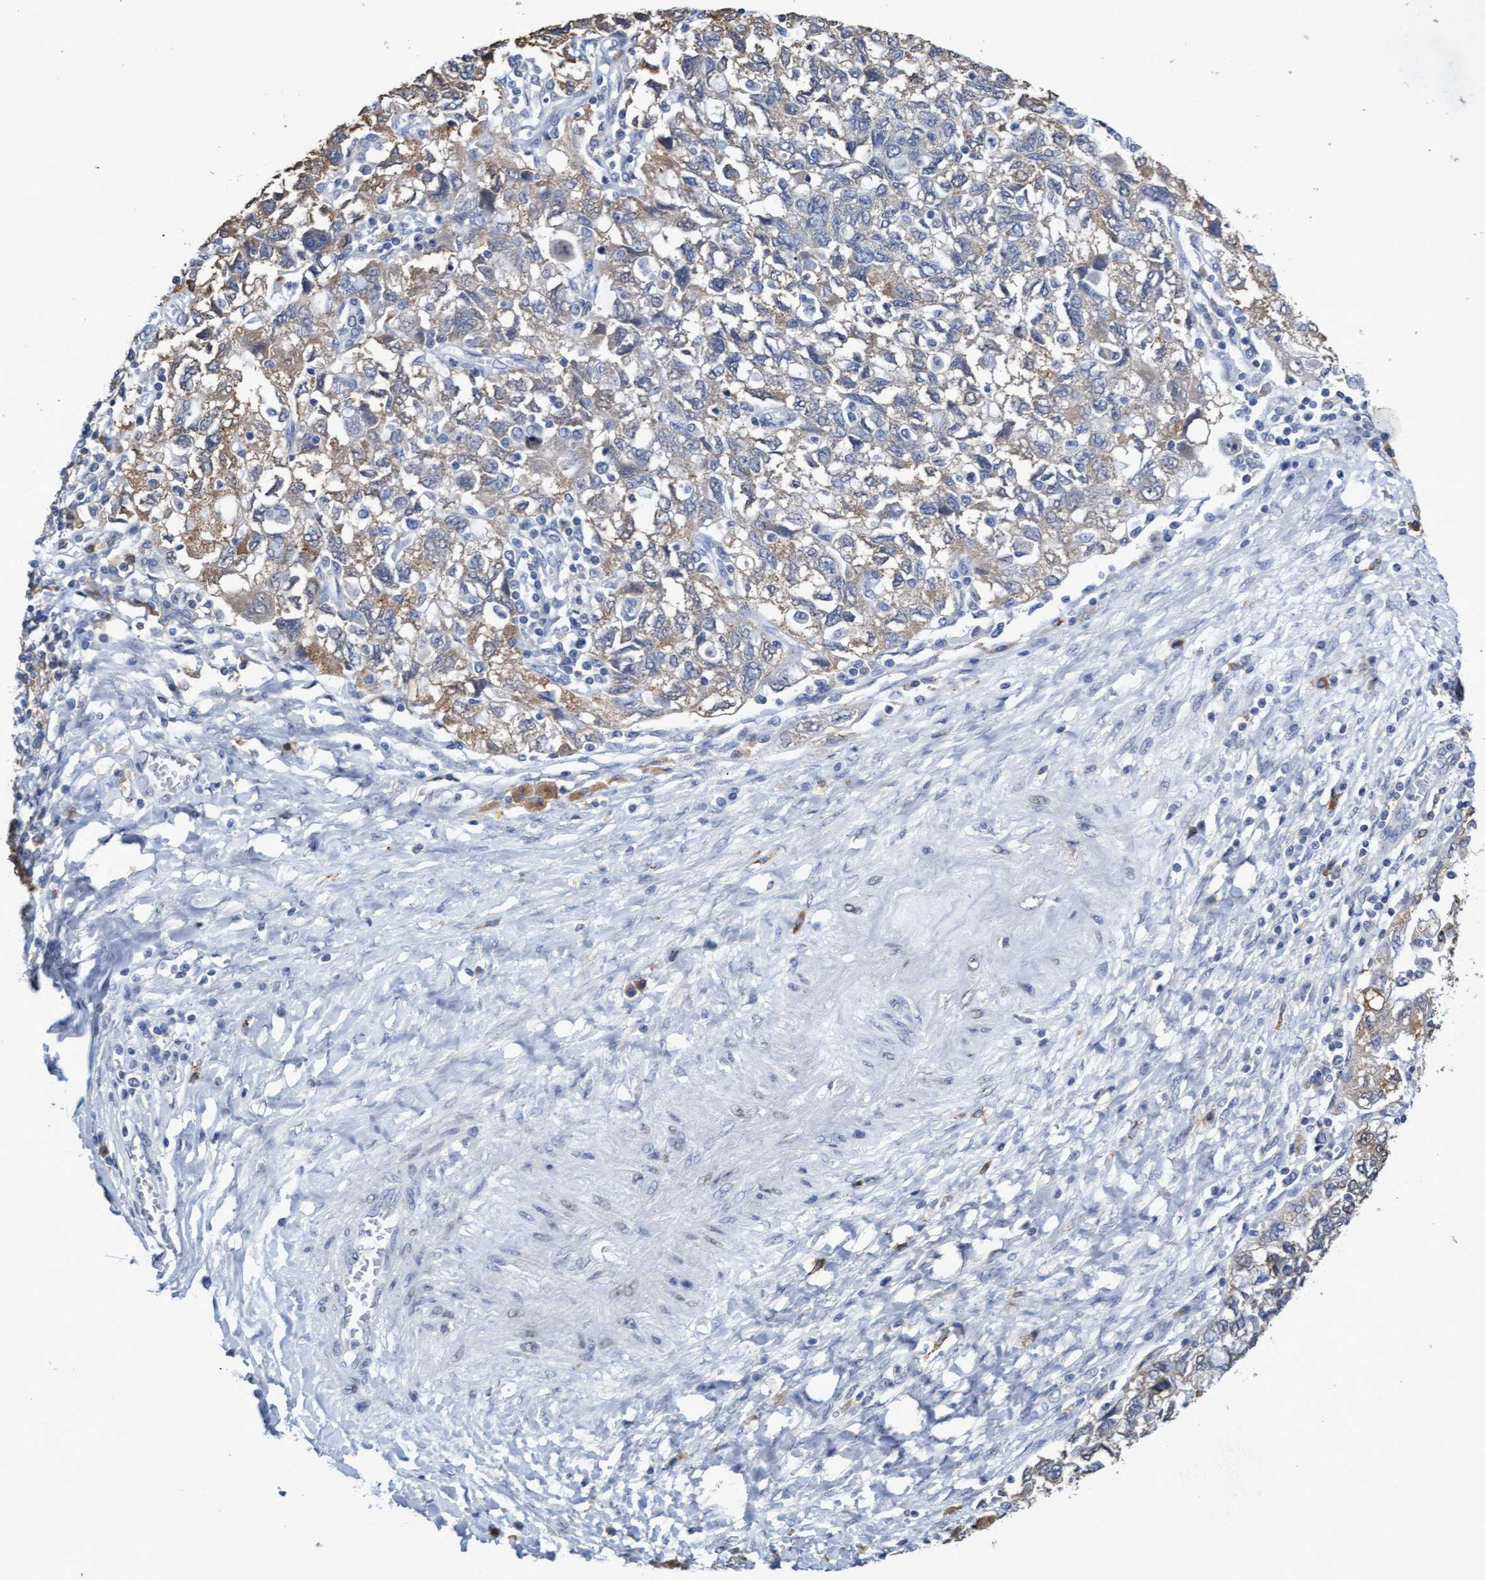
{"staining": {"intensity": "weak", "quantity": "25%-75%", "location": "cytoplasmic/membranous"}, "tissue": "ovarian cancer", "cell_type": "Tumor cells", "image_type": "cancer", "snomed": [{"axis": "morphology", "description": "Carcinoma, NOS"}, {"axis": "morphology", "description": "Cystadenocarcinoma, serous, NOS"}, {"axis": "topography", "description": "Ovary"}], "caption": "Ovarian serous cystadenocarcinoma tissue demonstrates weak cytoplasmic/membranous expression in about 25%-75% of tumor cells, visualized by immunohistochemistry.", "gene": "GPR39", "patient": {"sex": "female", "age": 69}}